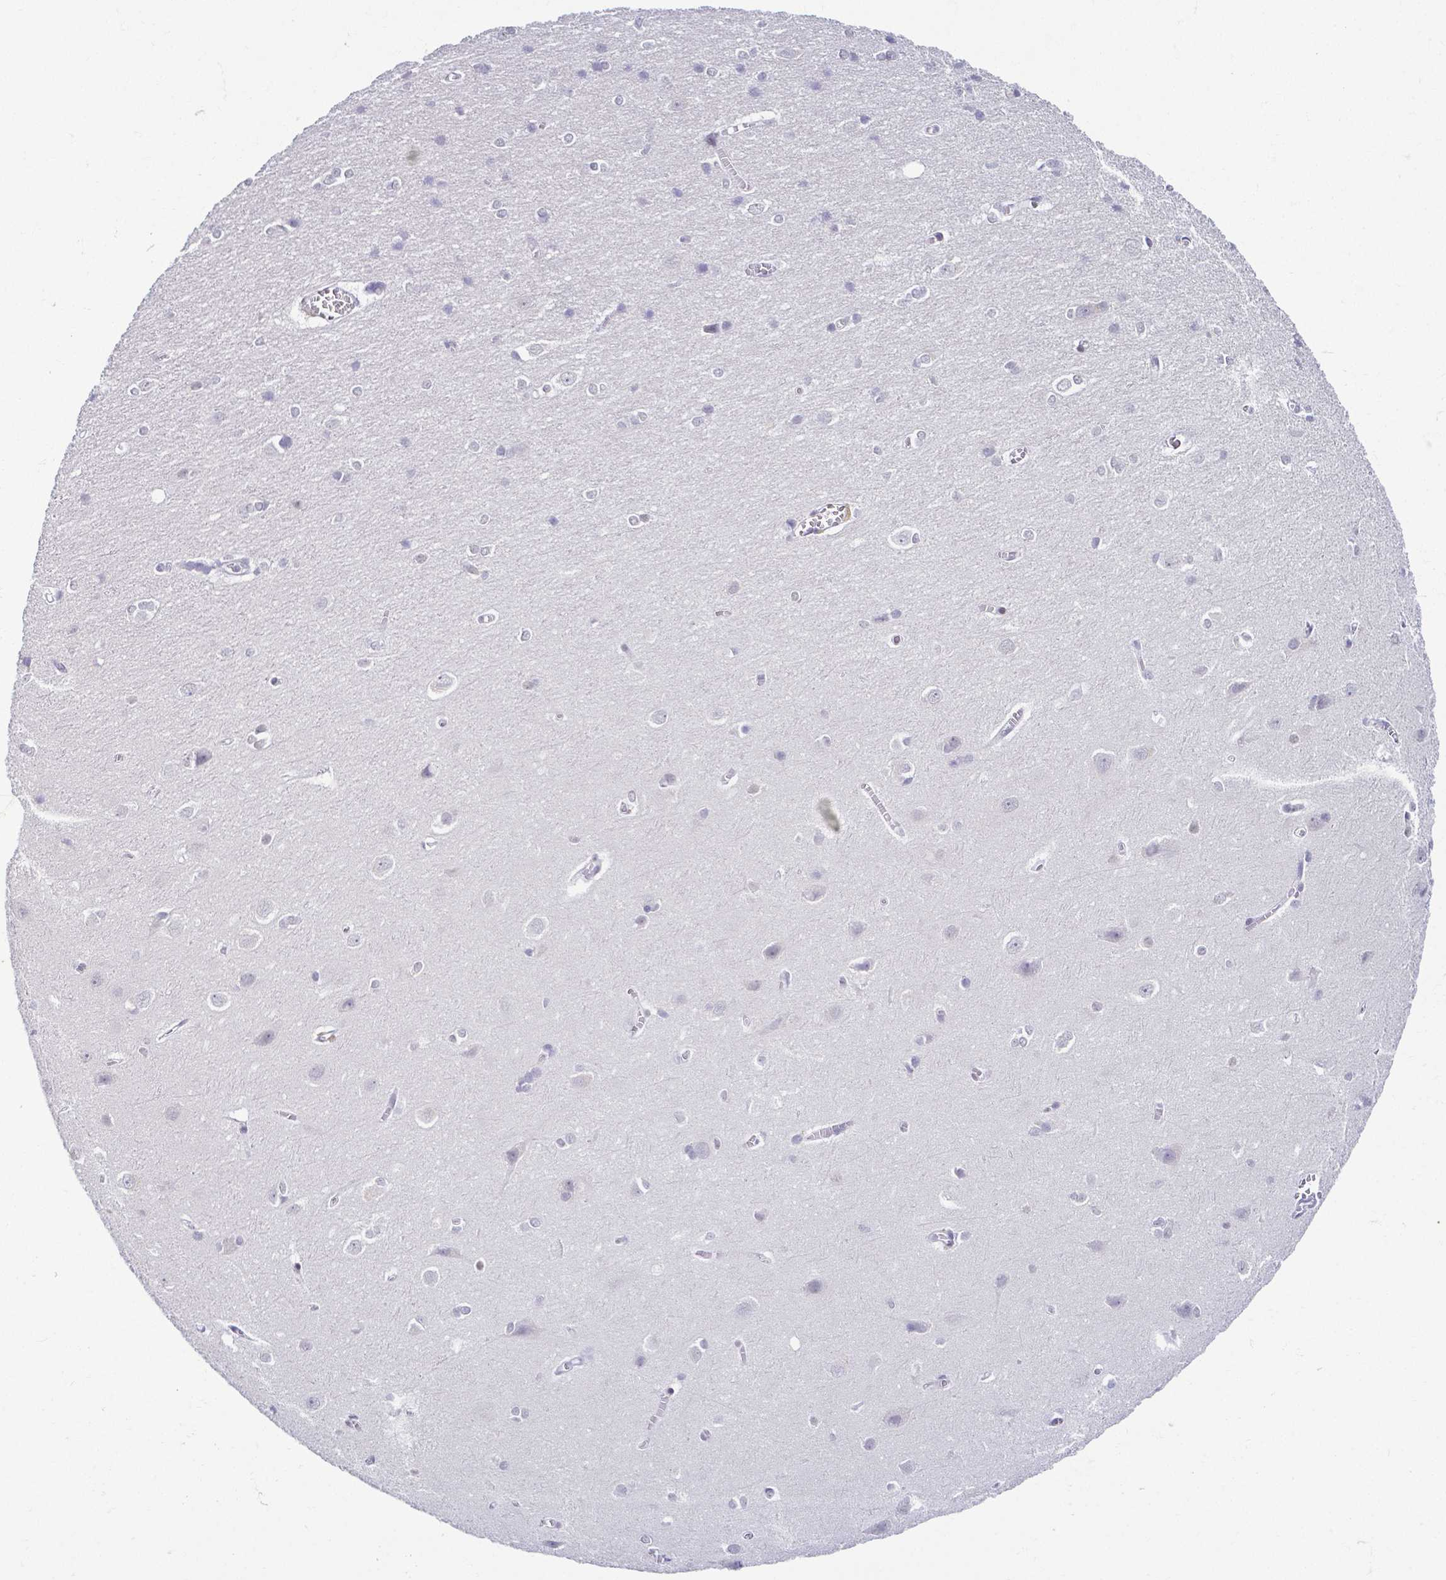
{"staining": {"intensity": "negative", "quantity": "none", "location": "none"}, "tissue": "cerebral cortex", "cell_type": "Endothelial cells", "image_type": "normal", "snomed": [{"axis": "morphology", "description": "Normal tissue, NOS"}, {"axis": "topography", "description": "Cerebral cortex"}], "caption": "Immunohistochemistry (IHC) photomicrograph of normal cerebral cortex stained for a protein (brown), which displays no staining in endothelial cells.", "gene": "FAM83G", "patient": {"sex": "male", "age": 37}}